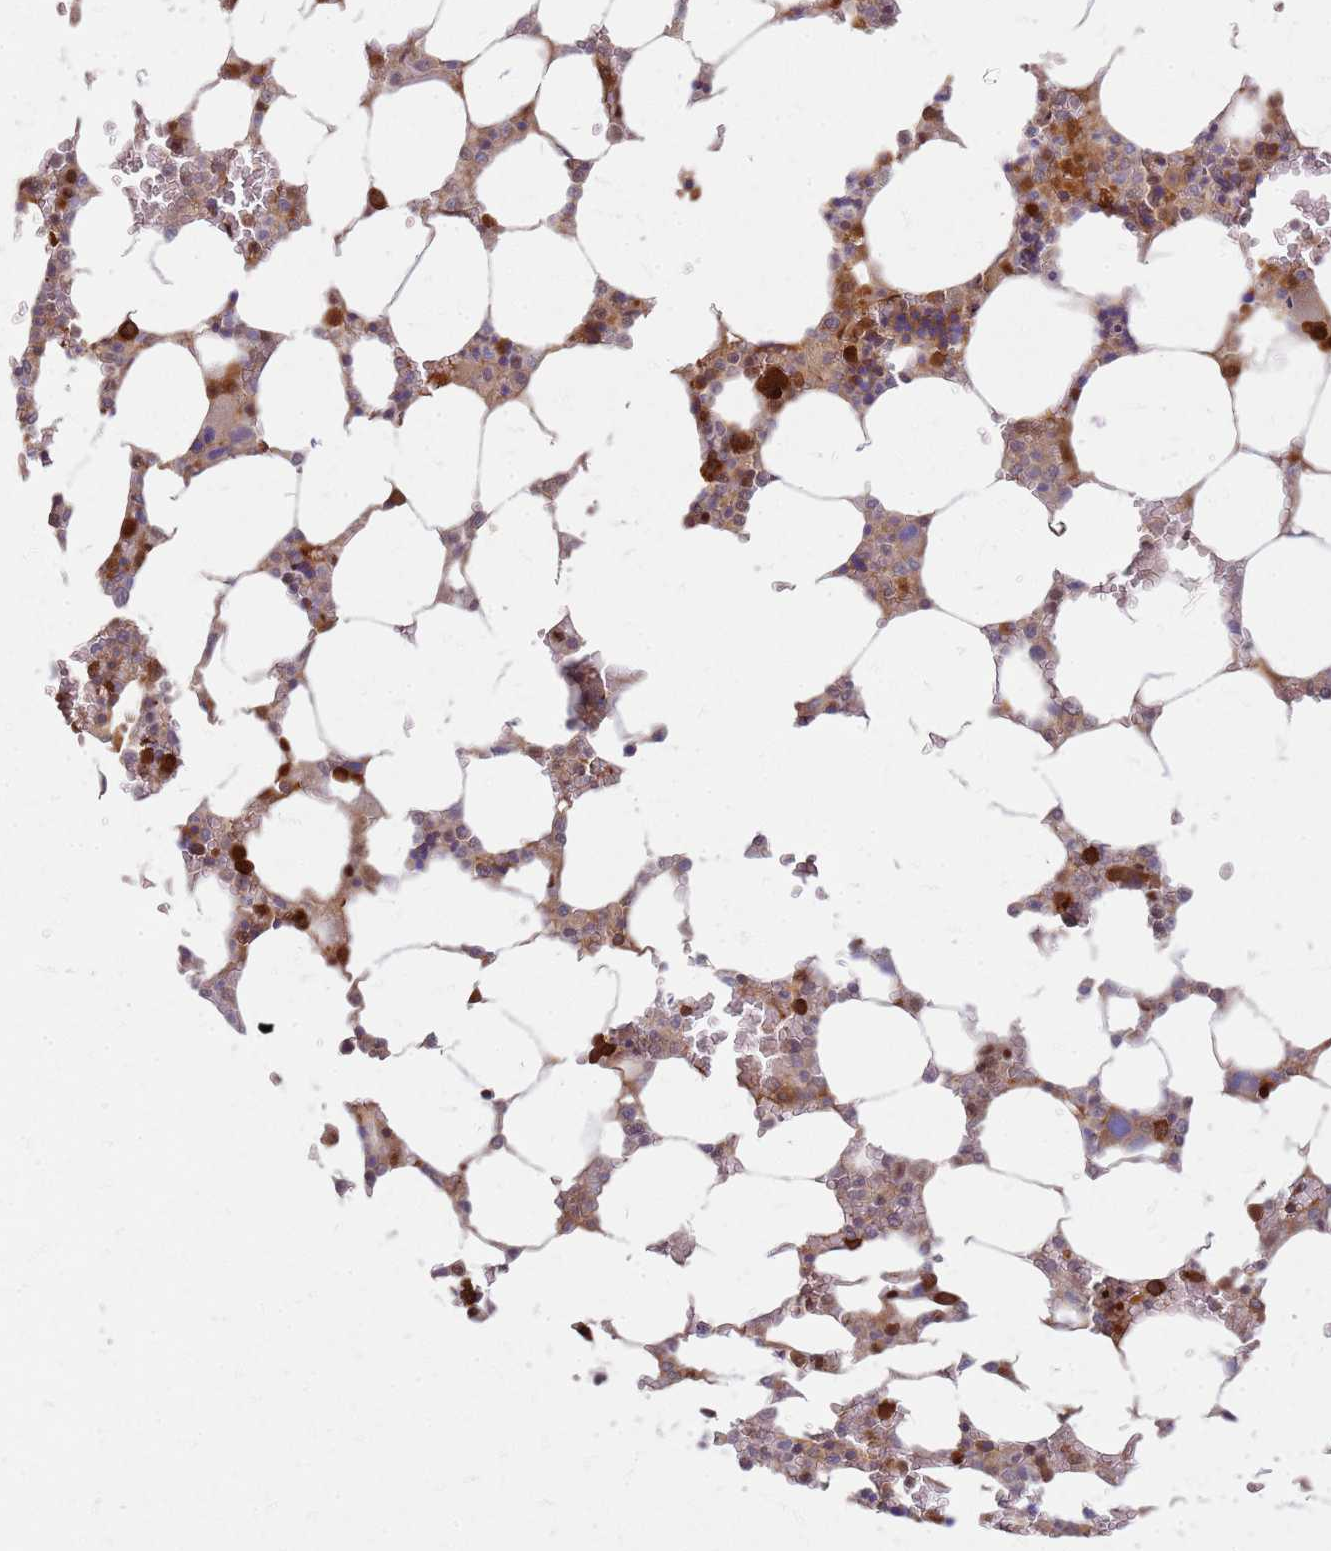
{"staining": {"intensity": "strong", "quantity": "25%-75%", "location": "cytoplasmic/membranous"}, "tissue": "bone marrow", "cell_type": "Hematopoietic cells", "image_type": "normal", "snomed": [{"axis": "morphology", "description": "Normal tissue, NOS"}, {"axis": "topography", "description": "Bone marrow"}], "caption": "DAB (3,3'-diaminobenzidine) immunohistochemical staining of unremarkable bone marrow reveals strong cytoplasmic/membranous protein expression in approximately 25%-75% of hematopoietic cells.", "gene": "HDX", "patient": {"sex": "male", "age": 64}}